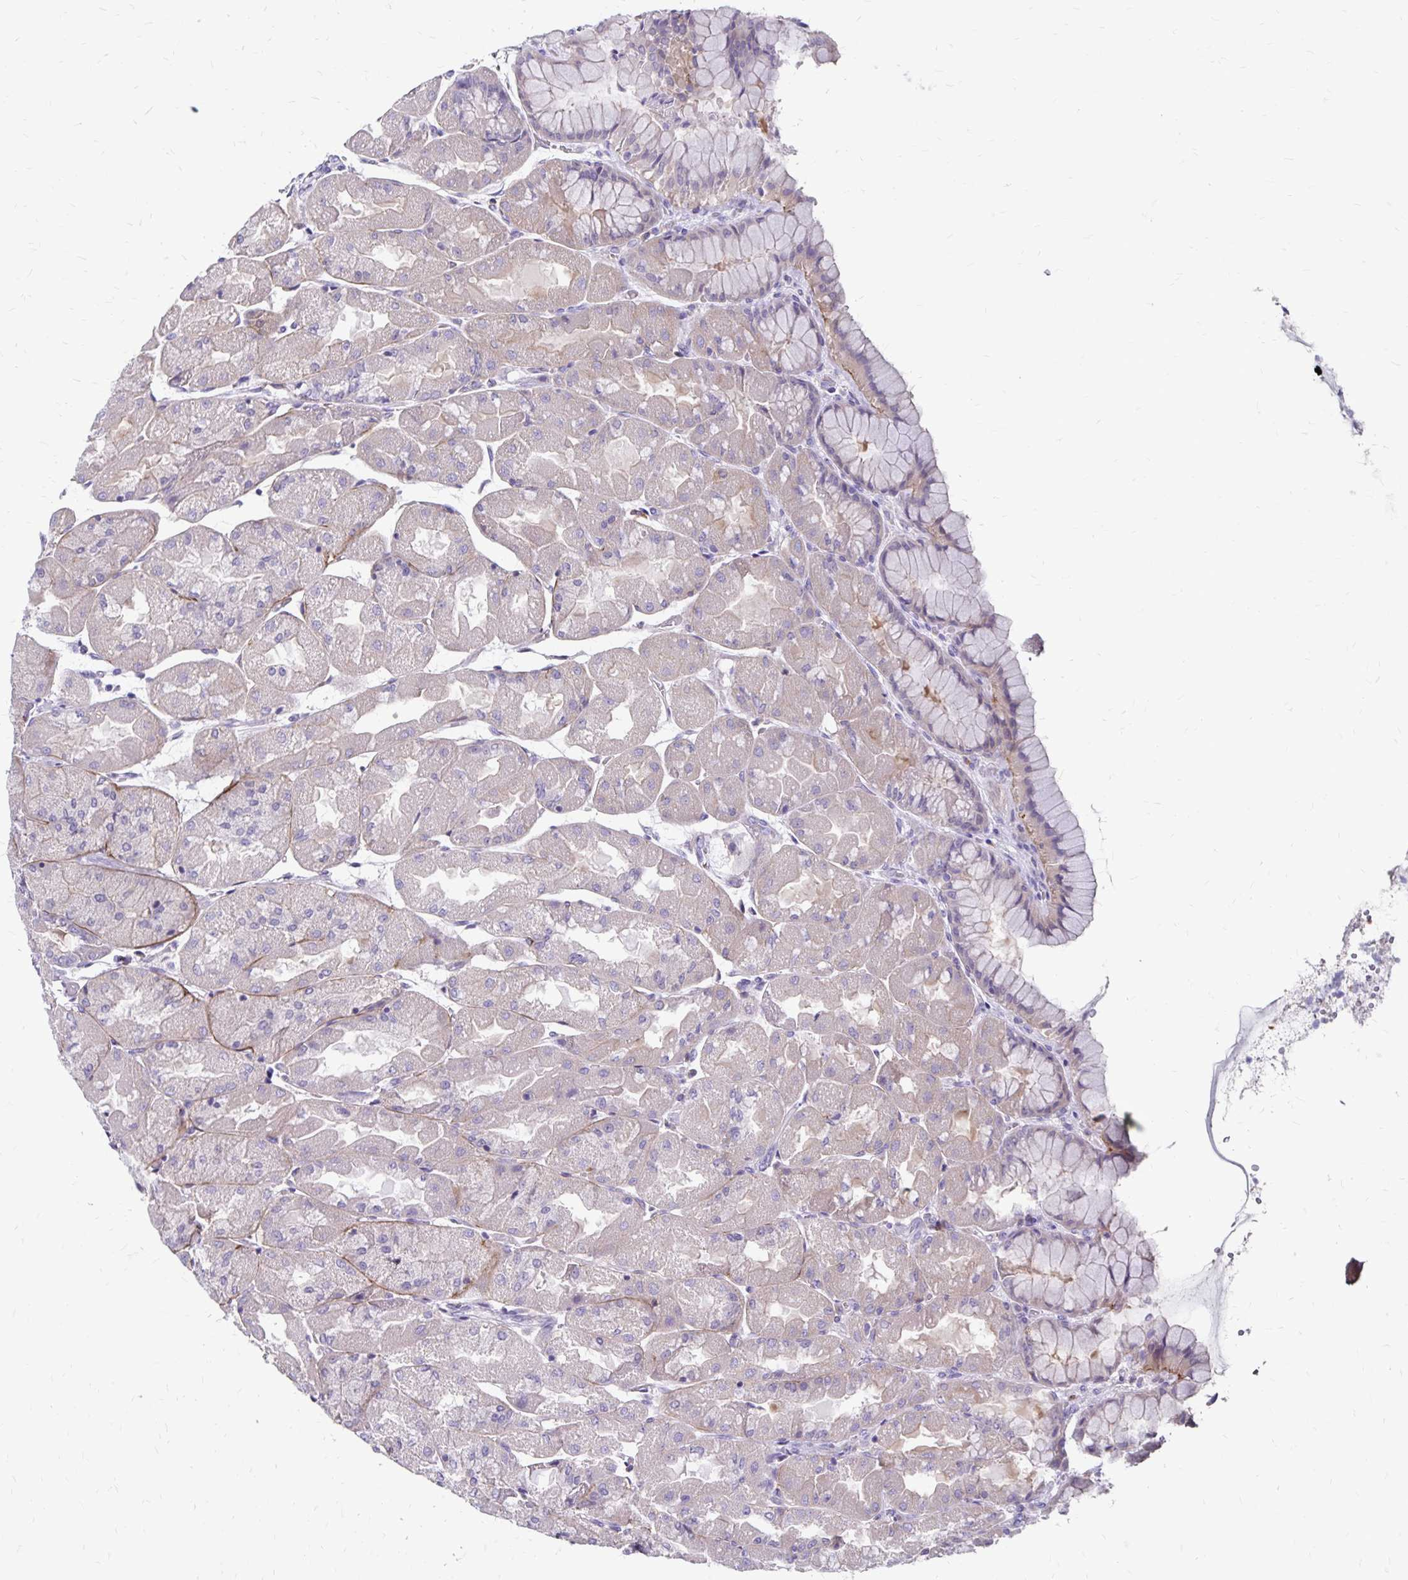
{"staining": {"intensity": "weak", "quantity": "<25%", "location": "cytoplasmic/membranous"}, "tissue": "stomach", "cell_type": "Glandular cells", "image_type": "normal", "snomed": [{"axis": "morphology", "description": "Normal tissue, NOS"}, {"axis": "topography", "description": "Stomach"}], "caption": "The histopathology image reveals no significant staining in glandular cells of stomach. The staining was performed using DAB to visualize the protein expression in brown, while the nuclei were stained in blue with hematoxylin (Magnification: 20x).", "gene": "TNS3", "patient": {"sex": "female", "age": 61}}